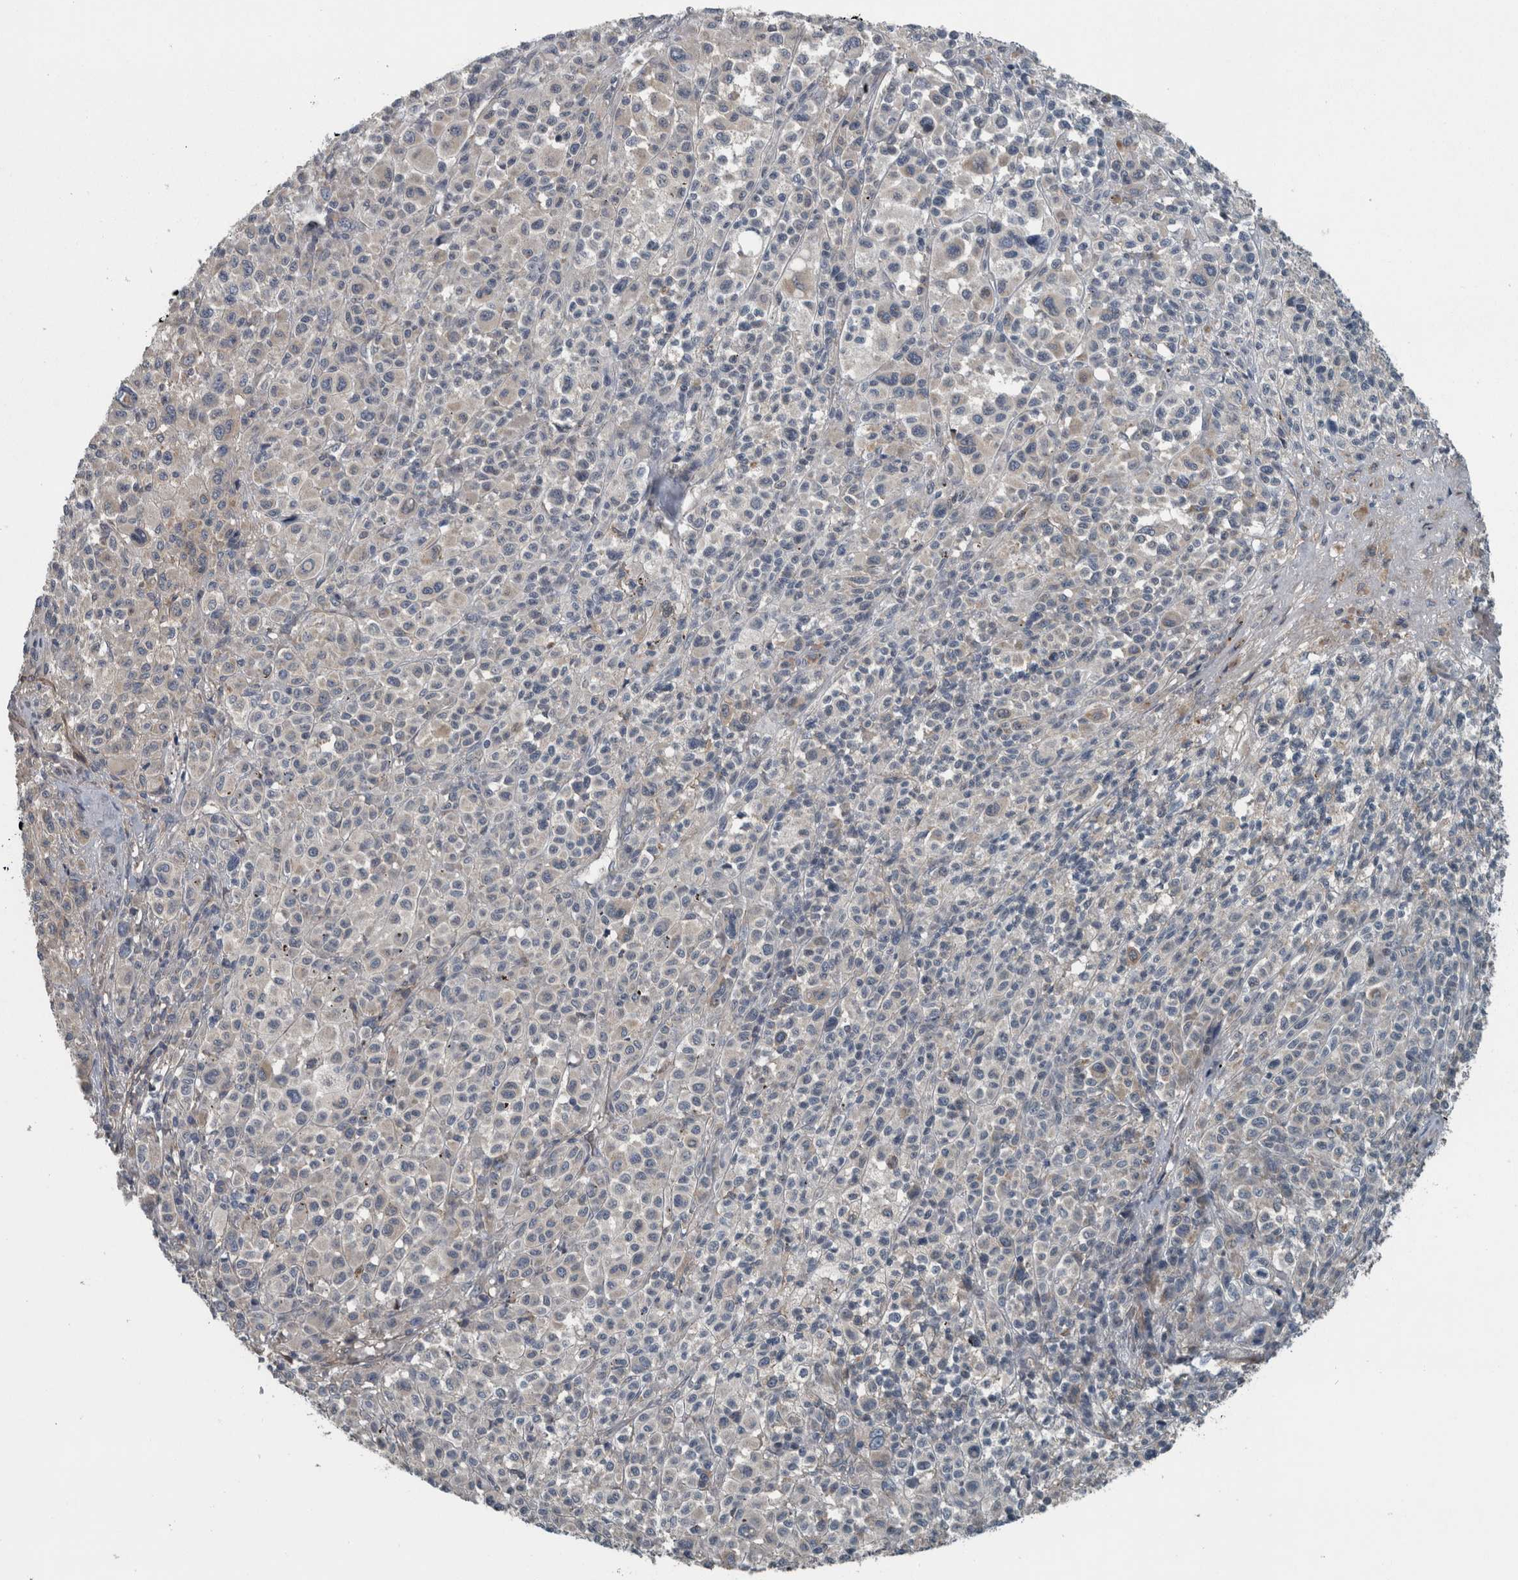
{"staining": {"intensity": "negative", "quantity": "none", "location": "none"}, "tissue": "melanoma", "cell_type": "Tumor cells", "image_type": "cancer", "snomed": [{"axis": "morphology", "description": "Malignant melanoma, Metastatic site"}, {"axis": "topography", "description": "Skin"}], "caption": "The immunohistochemistry (IHC) photomicrograph has no significant positivity in tumor cells of malignant melanoma (metastatic site) tissue. (DAB (3,3'-diaminobenzidine) IHC, high magnification).", "gene": "EXOC8", "patient": {"sex": "female", "age": 74}}